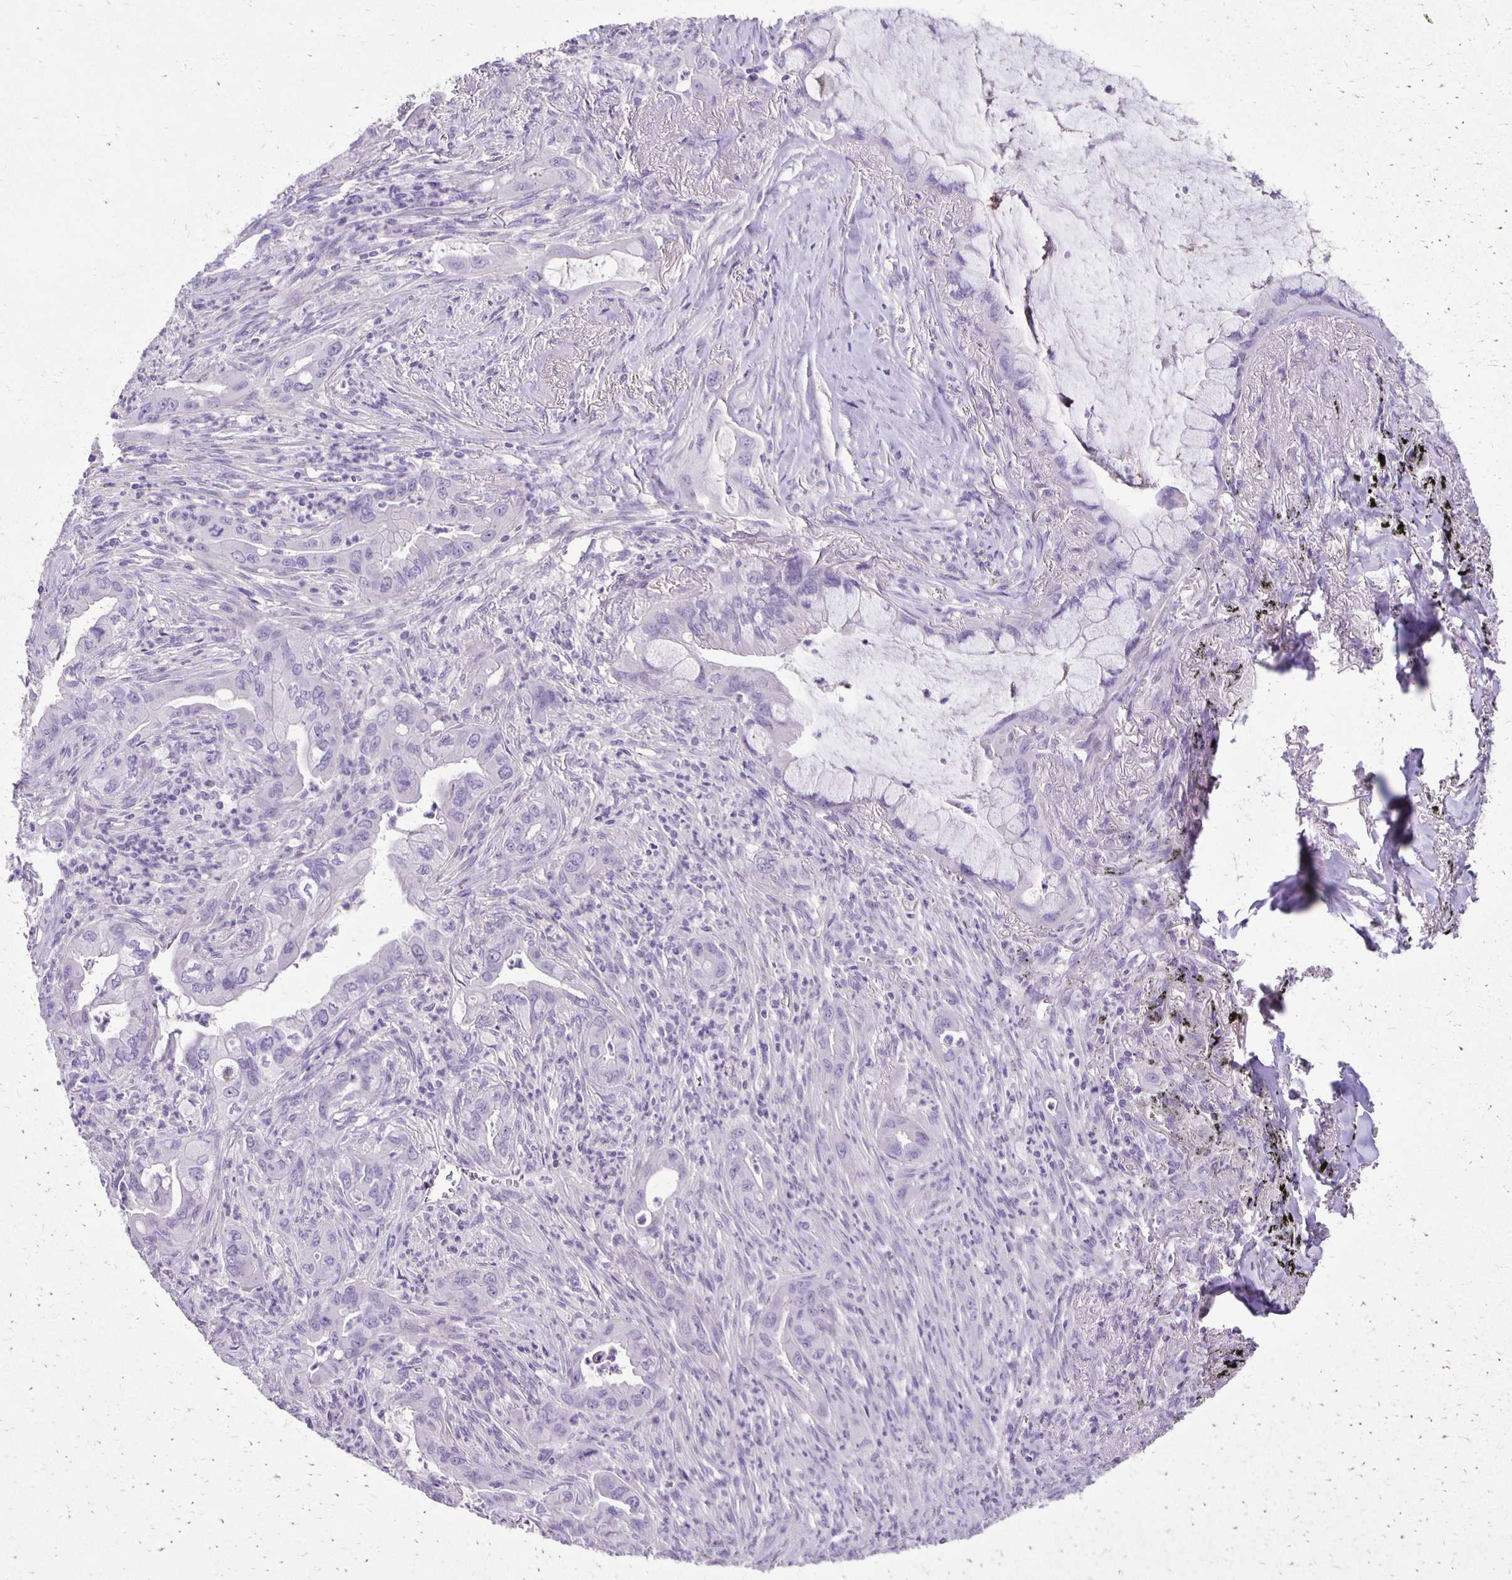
{"staining": {"intensity": "negative", "quantity": "none", "location": "none"}, "tissue": "lung cancer", "cell_type": "Tumor cells", "image_type": "cancer", "snomed": [{"axis": "morphology", "description": "Adenocarcinoma, NOS"}, {"axis": "topography", "description": "Lung"}], "caption": "Tumor cells show no significant protein positivity in adenocarcinoma (lung). (Brightfield microscopy of DAB (3,3'-diaminobenzidine) immunohistochemistry at high magnification).", "gene": "ANKRD45", "patient": {"sex": "male", "age": 65}}